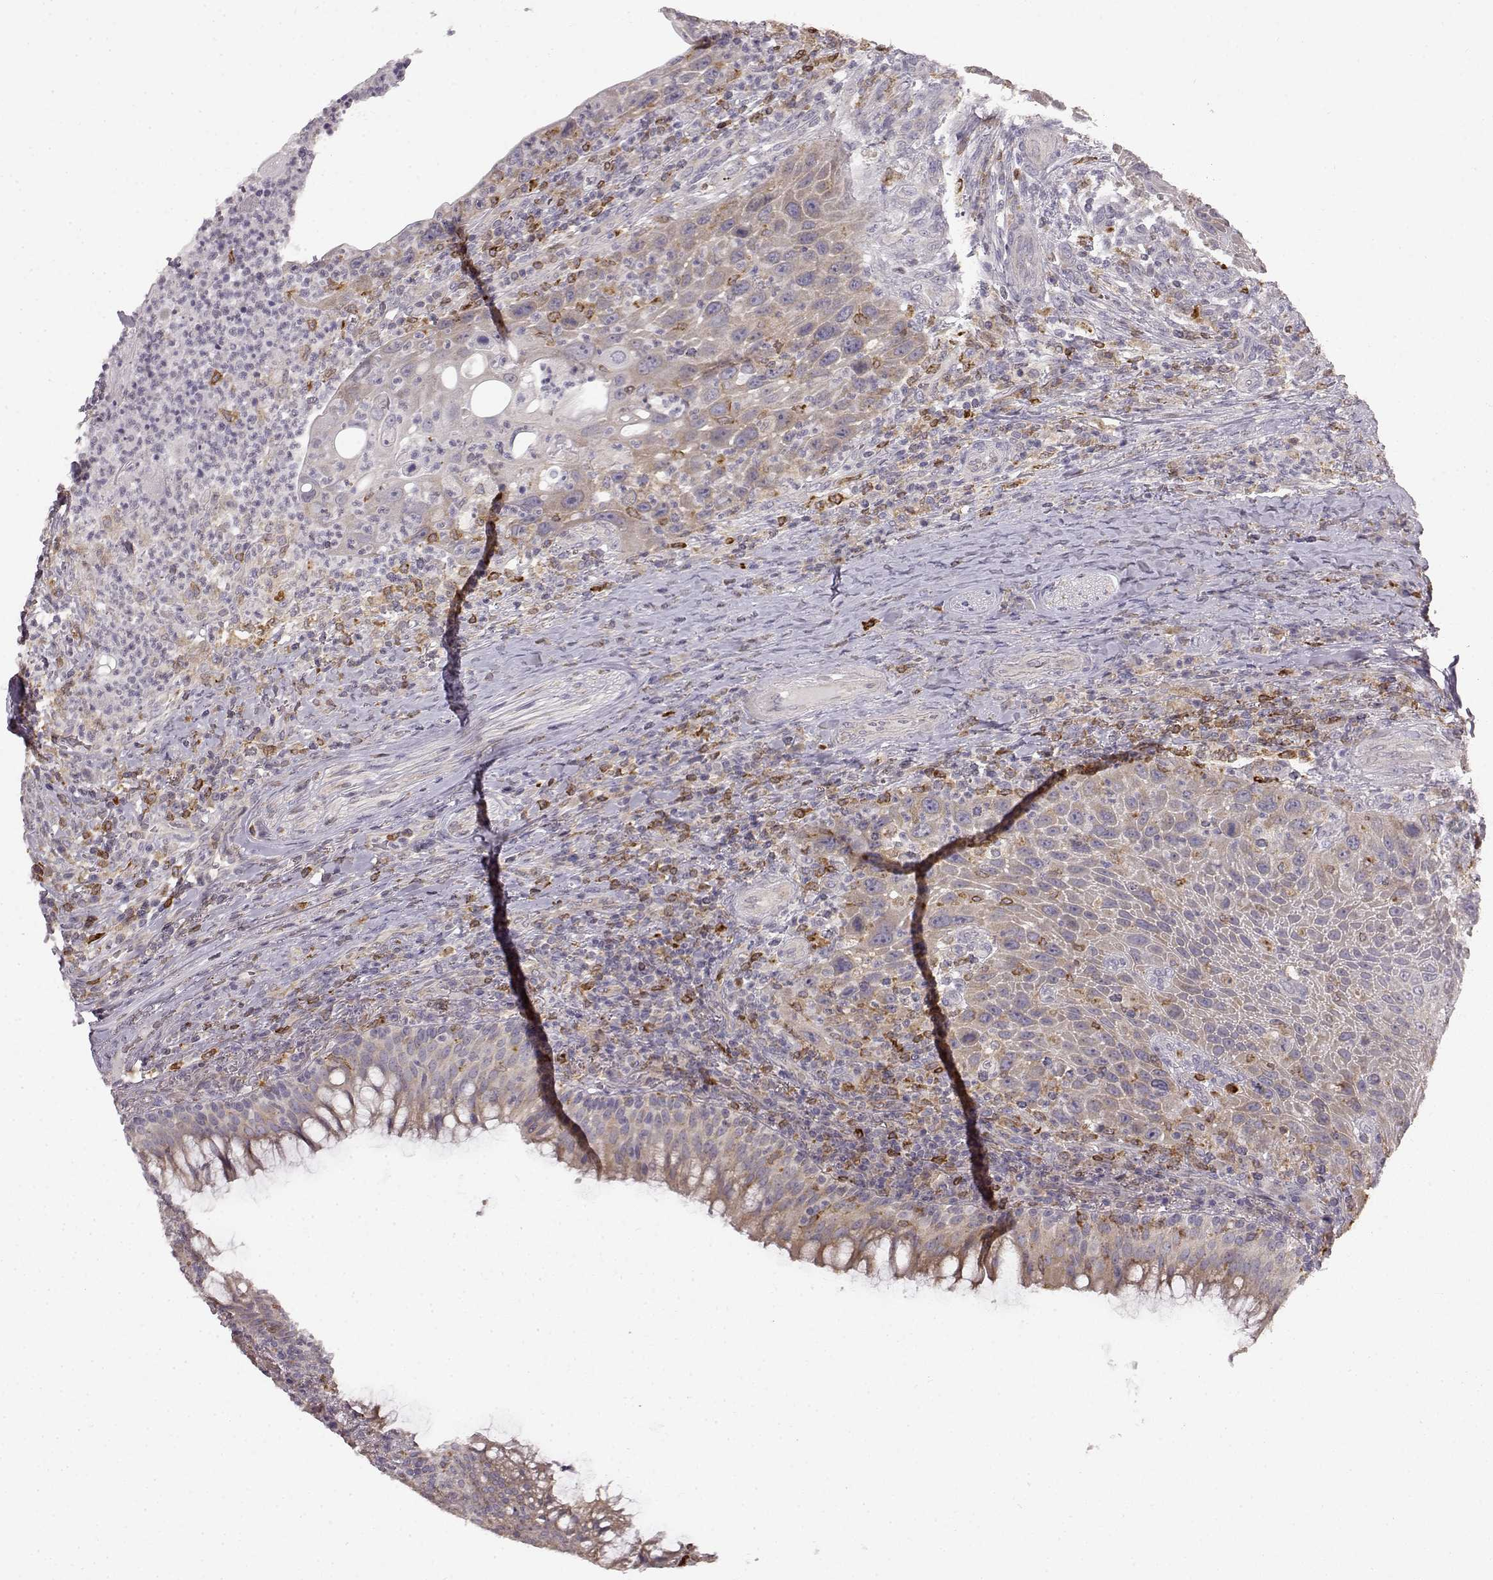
{"staining": {"intensity": "weak", "quantity": ">75%", "location": "cytoplasmic/membranous"}, "tissue": "head and neck cancer", "cell_type": "Tumor cells", "image_type": "cancer", "snomed": [{"axis": "morphology", "description": "Squamous cell carcinoma, NOS"}, {"axis": "topography", "description": "Head-Neck"}], "caption": "IHC staining of head and neck squamous cell carcinoma, which demonstrates low levels of weak cytoplasmic/membranous positivity in approximately >75% of tumor cells indicating weak cytoplasmic/membranous protein expression. The staining was performed using DAB (brown) for protein detection and nuclei were counterstained in hematoxylin (blue).", "gene": "SPAG17", "patient": {"sex": "male", "age": 69}}